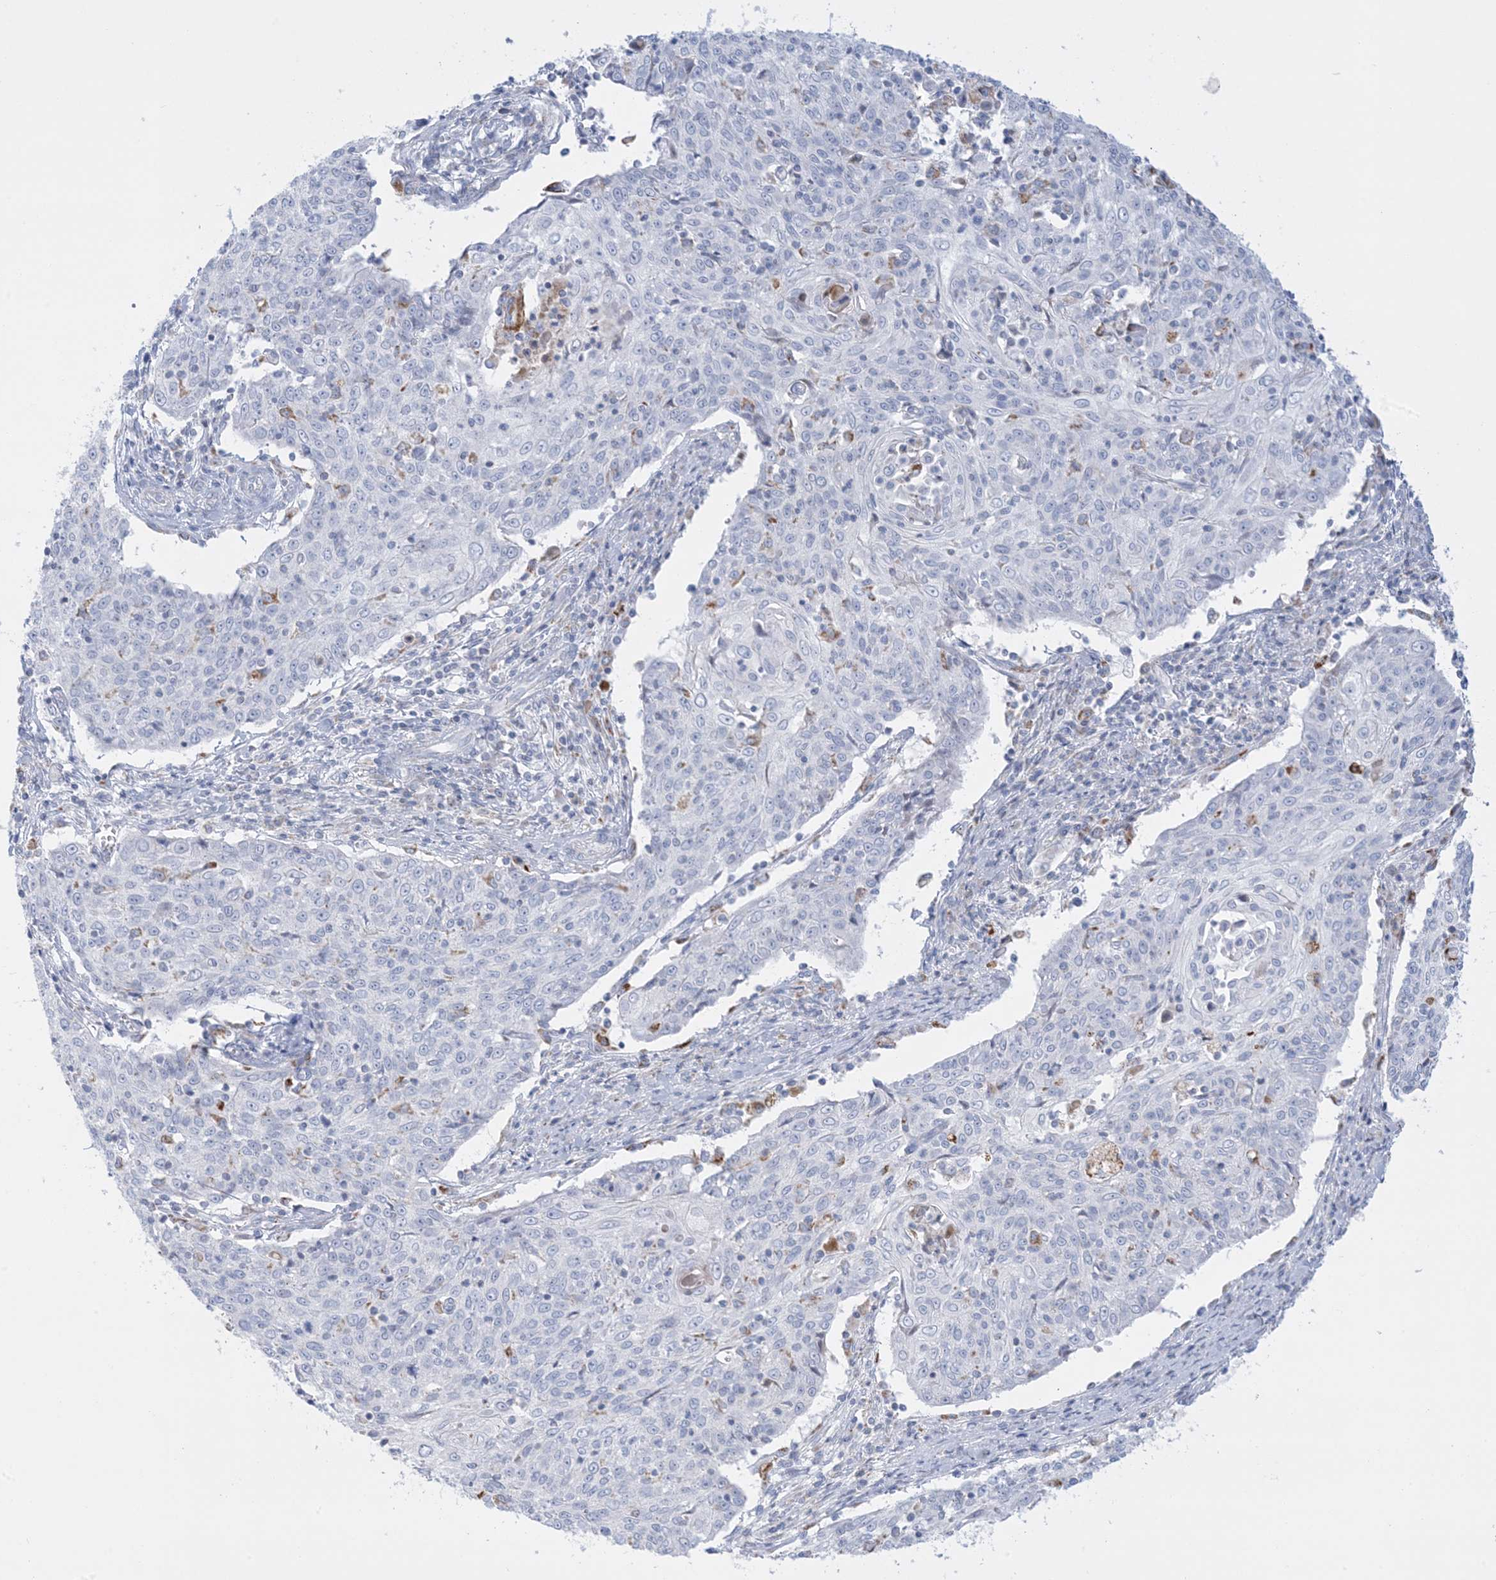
{"staining": {"intensity": "negative", "quantity": "none", "location": "none"}, "tissue": "cervical cancer", "cell_type": "Tumor cells", "image_type": "cancer", "snomed": [{"axis": "morphology", "description": "Squamous cell carcinoma, NOS"}, {"axis": "topography", "description": "Cervix"}], "caption": "A high-resolution photomicrograph shows immunohistochemistry staining of cervical cancer, which displays no significant positivity in tumor cells.", "gene": "KCTD6", "patient": {"sex": "female", "age": 48}}